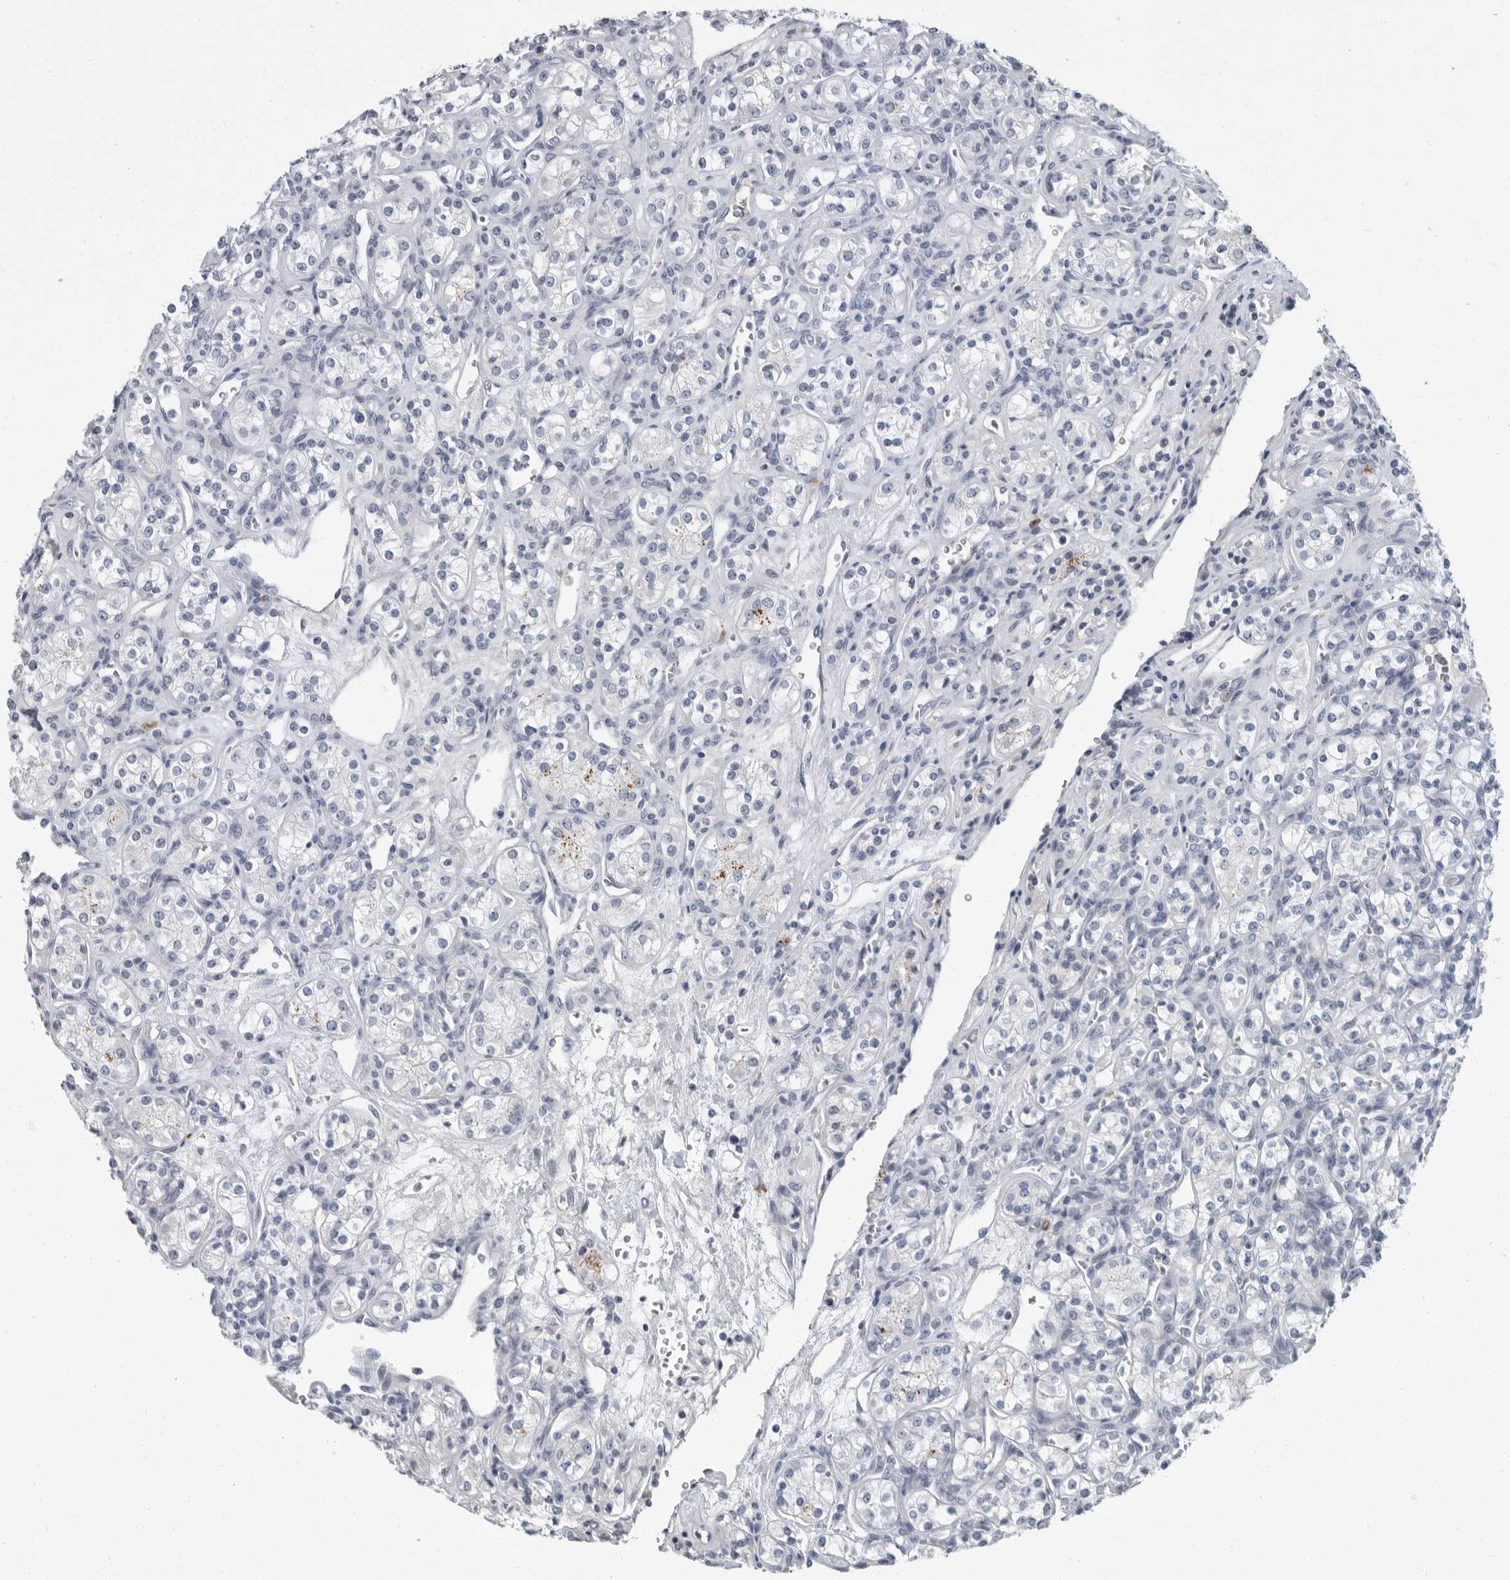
{"staining": {"intensity": "negative", "quantity": "none", "location": "none"}, "tissue": "renal cancer", "cell_type": "Tumor cells", "image_type": "cancer", "snomed": [{"axis": "morphology", "description": "Adenocarcinoma, NOS"}, {"axis": "topography", "description": "Kidney"}], "caption": "Protein analysis of renal adenocarcinoma demonstrates no significant staining in tumor cells. Brightfield microscopy of immunohistochemistry (IHC) stained with DAB (brown) and hematoxylin (blue), captured at high magnification.", "gene": "SLC25A39", "patient": {"sex": "male", "age": 77}}